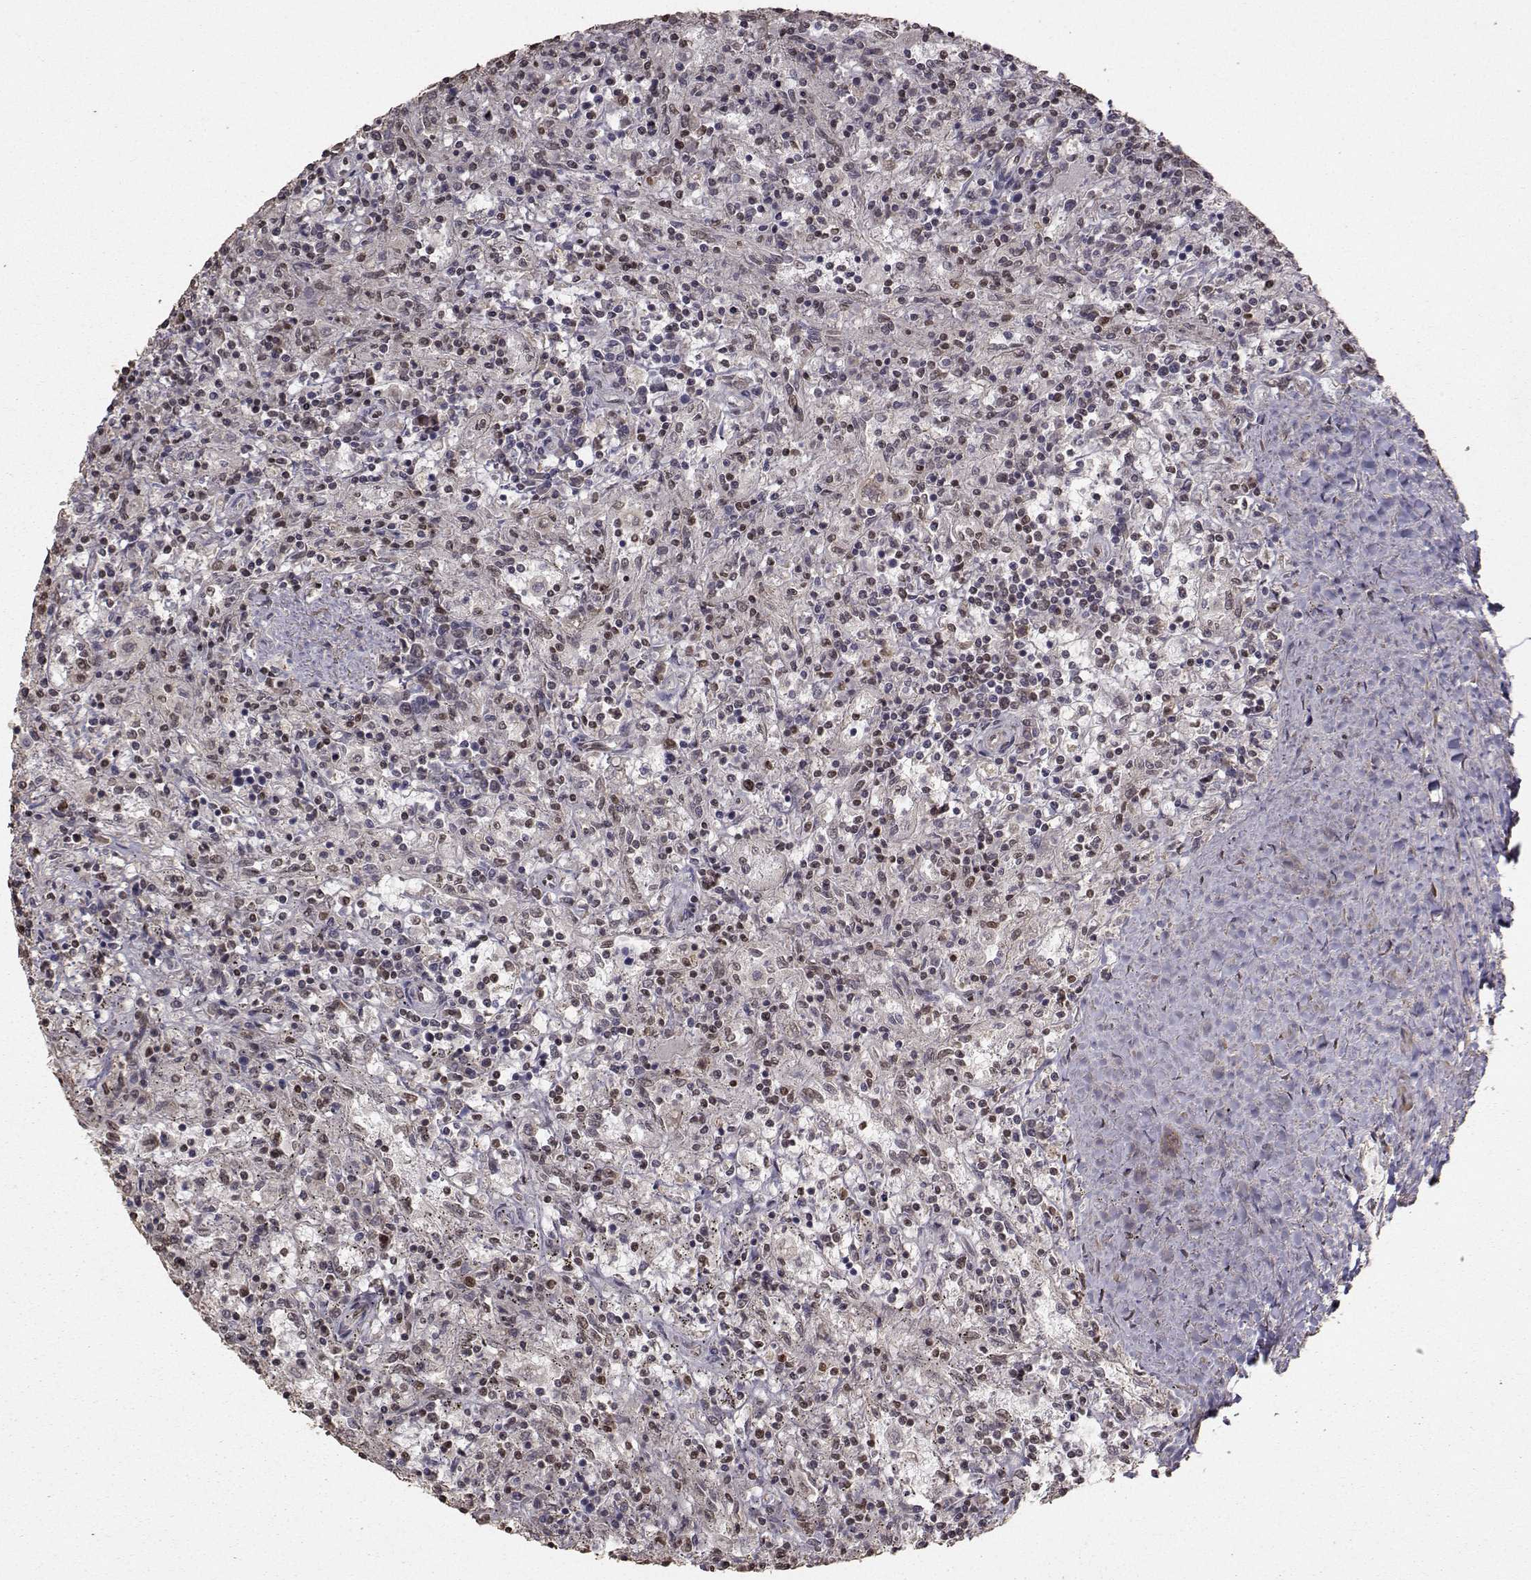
{"staining": {"intensity": "moderate", "quantity": "25%-75%", "location": "nuclear"}, "tissue": "lymphoma", "cell_type": "Tumor cells", "image_type": "cancer", "snomed": [{"axis": "morphology", "description": "Malignant lymphoma, non-Hodgkin's type, Low grade"}, {"axis": "topography", "description": "Spleen"}], "caption": "The photomicrograph exhibits a brown stain indicating the presence of a protein in the nuclear of tumor cells in lymphoma.", "gene": "SF1", "patient": {"sex": "male", "age": 62}}